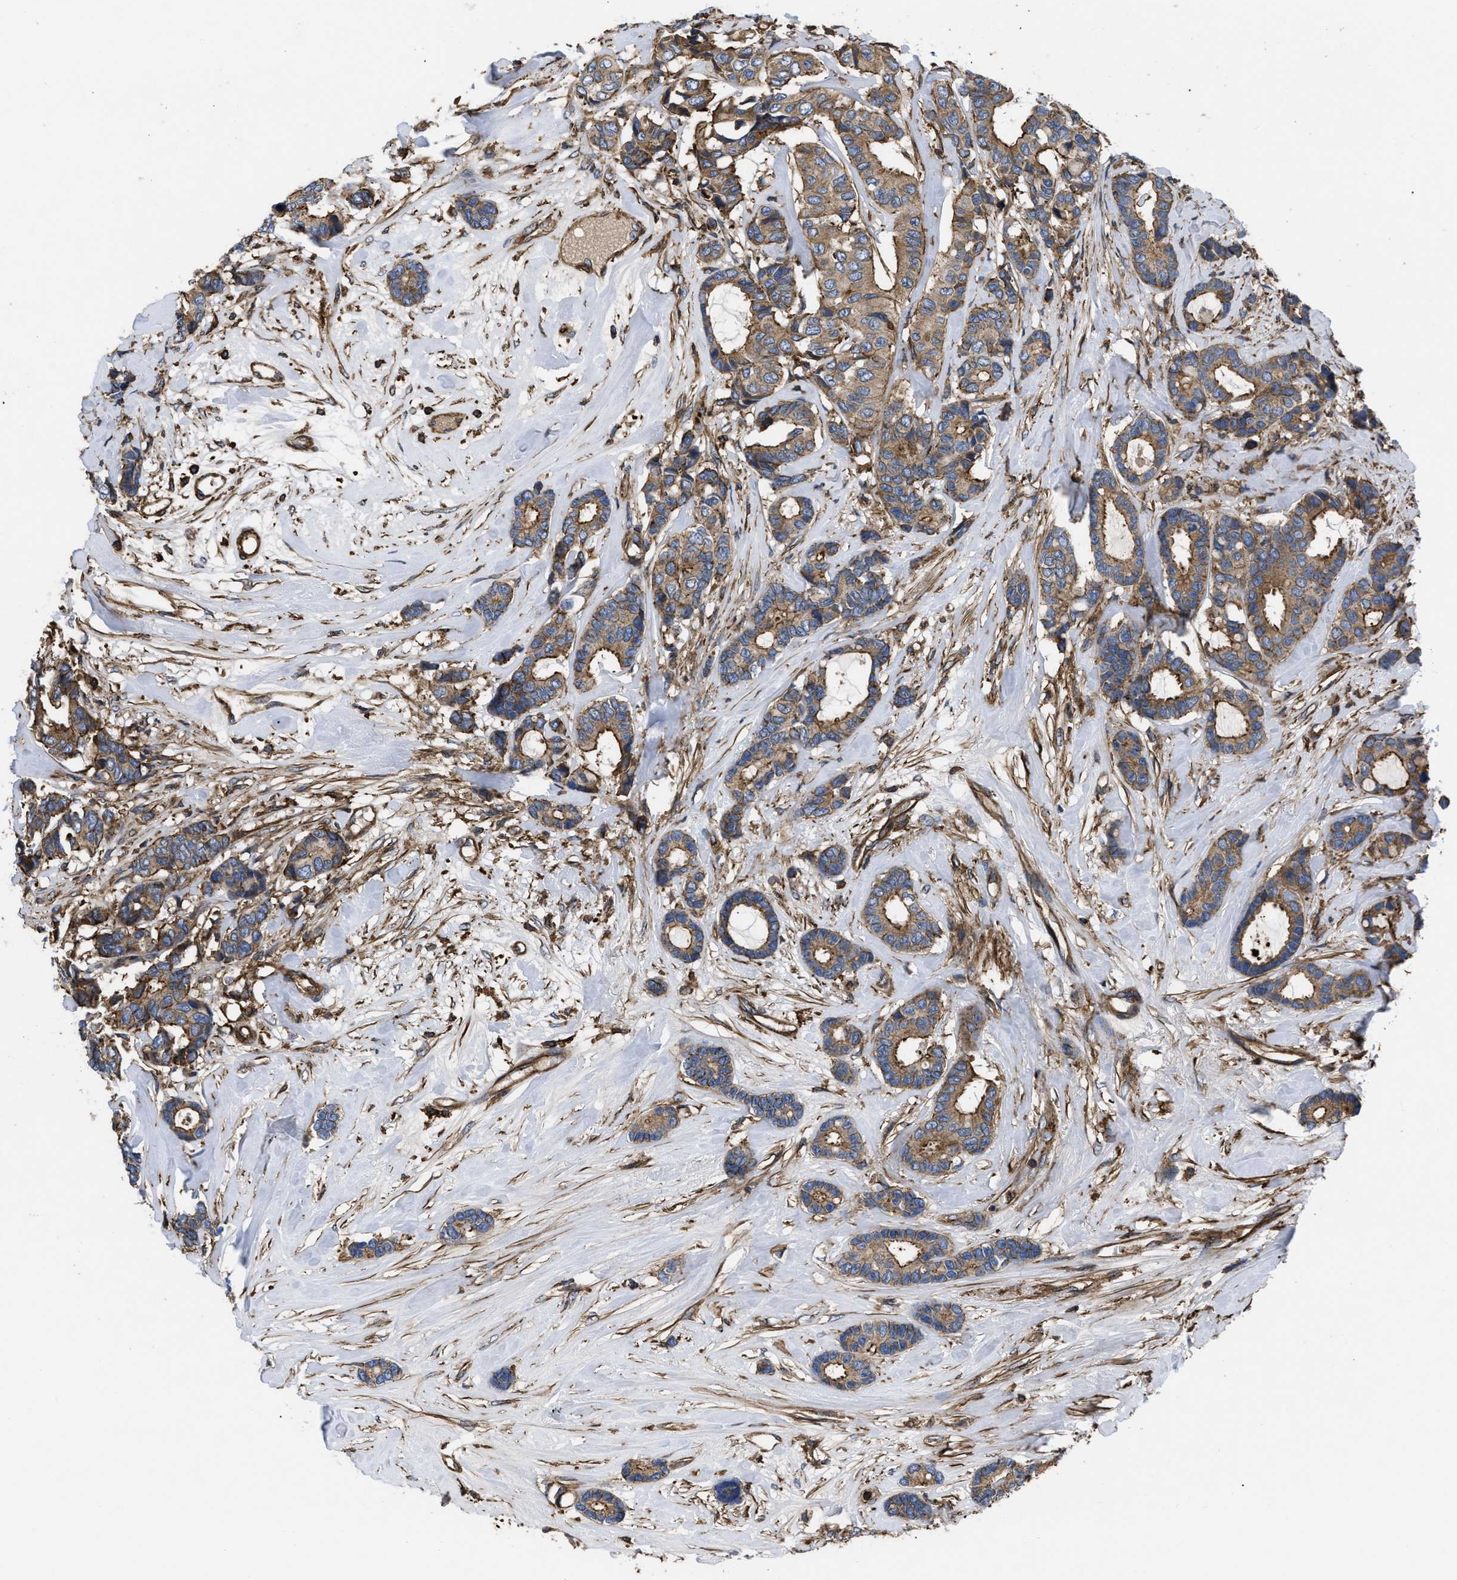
{"staining": {"intensity": "moderate", "quantity": ">75%", "location": "cytoplasmic/membranous"}, "tissue": "breast cancer", "cell_type": "Tumor cells", "image_type": "cancer", "snomed": [{"axis": "morphology", "description": "Duct carcinoma"}, {"axis": "topography", "description": "Breast"}], "caption": "Human breast intraductal carcinoma stained with a protein marker reveals moderate staining in tumor cells.", "gene": "SCUBE2", "patient": {"sex": "female", "age": 87}}